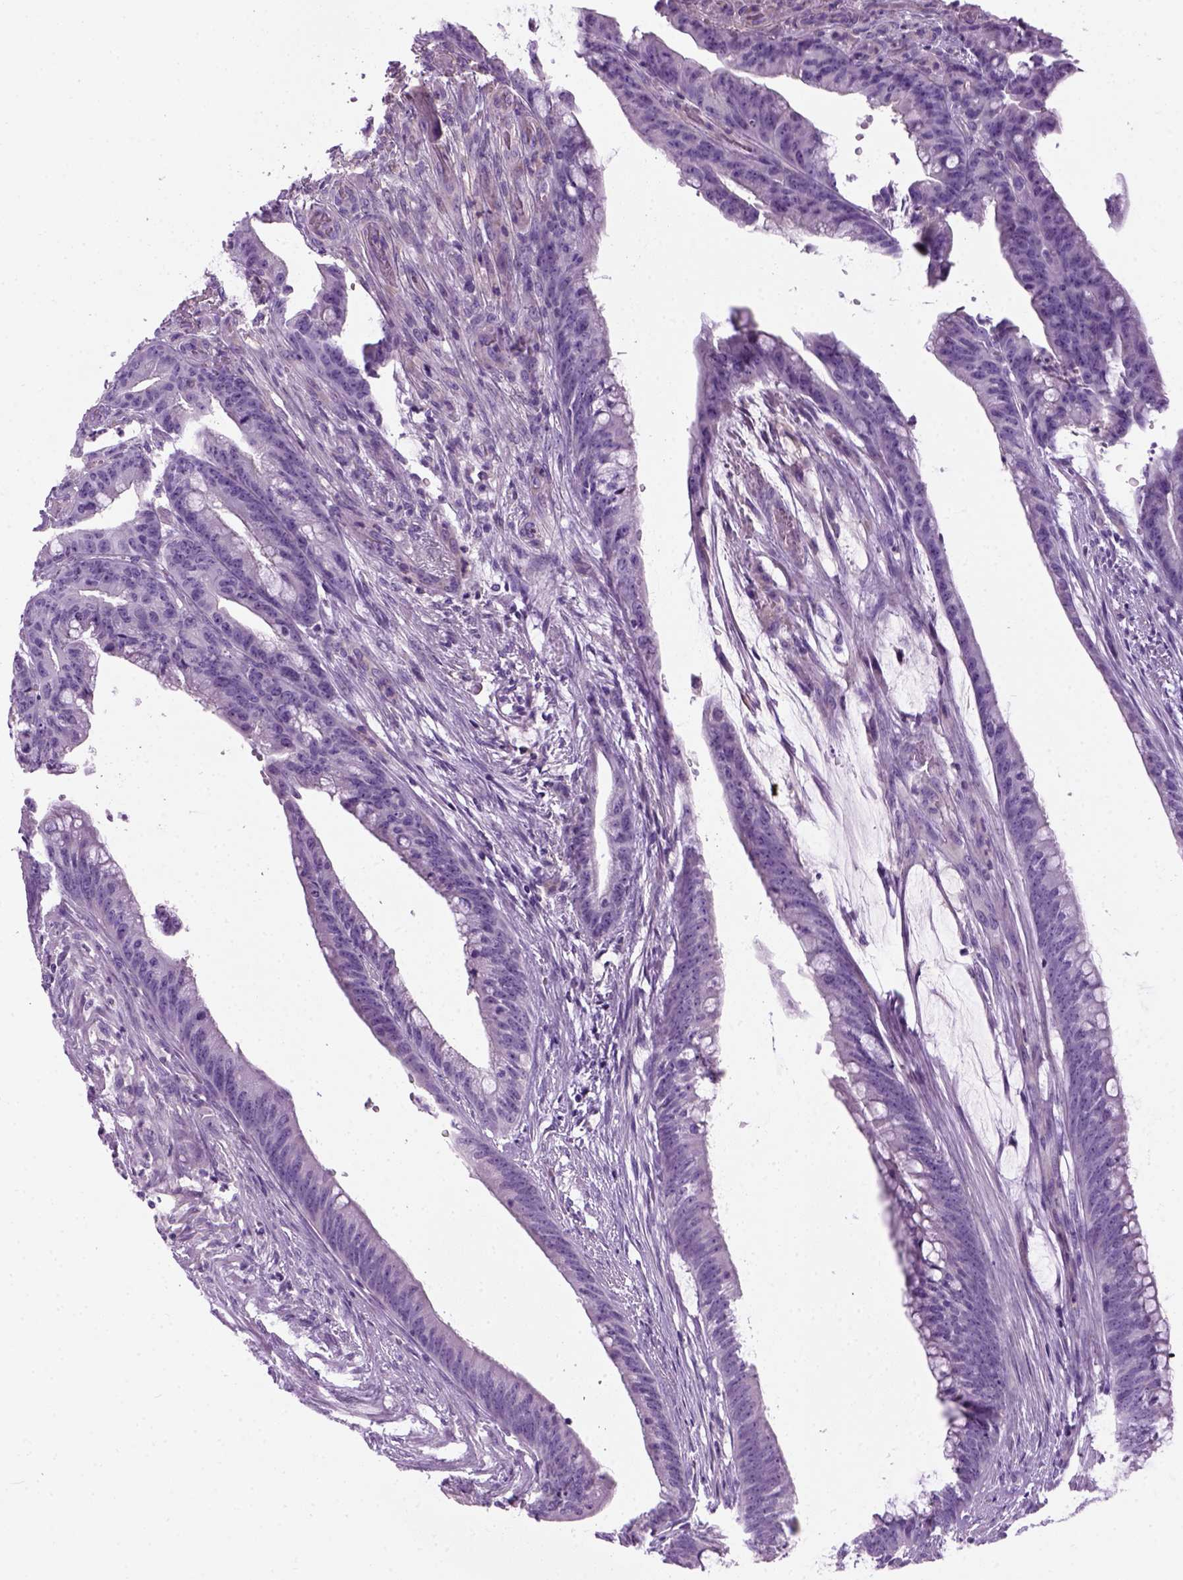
{"staining": {"intensity": "negative", "quantity": "none", "location": "none"}, "tissue": "colorectal cancer", "cell_type": "Tumor cells", "image_type": "cancer", "snomed": [{"axis": "morphology", "description": "Adenocarcinoma, NOS"}, {"axis": "topography", "description": "Colon"}], "caption": "Histopathology image shows no significant protein staining in tumor cells of colorectal cancer (adenocarcinoma).", "gene": "GABRB2", "patient": {"sex": "male", "age": 62}}